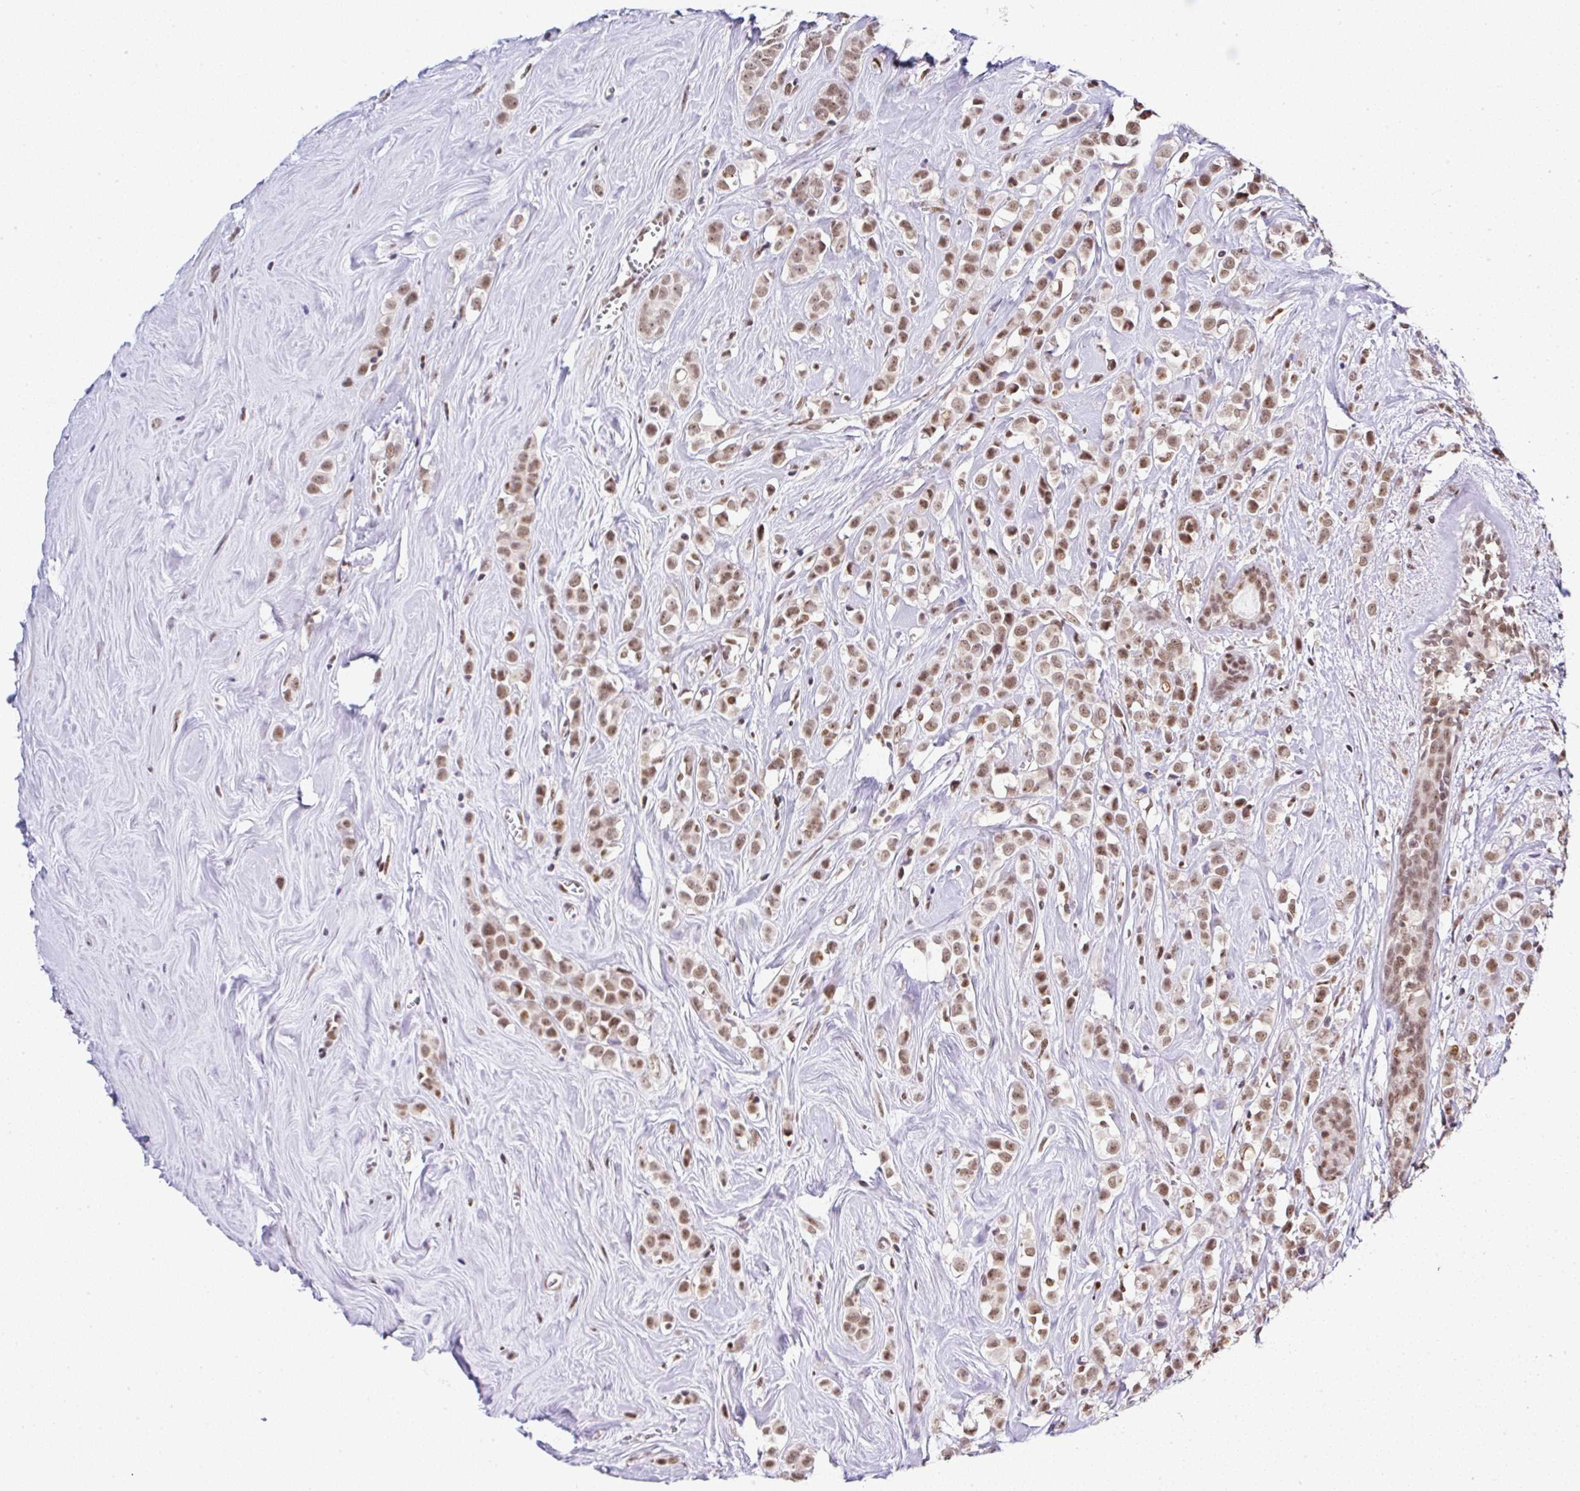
{"staining": {"intensity": "moderate", "quantity": ">75%", "location": "nuclear"}, "tissue": "breast cancer", "cell_type": "Tumor cells", "image_type": "cancer", "snomed": [{"axis": "morphology", "description": "Duct carcinoma"}, {"axis": "topography", "description": "Breast"}], "caption": "Breast invasive ductal carcinoma was stained to show a protein in brown. There is medium levels of moderate nuclear expression in about >75% of tumor cells.", "gene": "PTPN2", "patient": {"sex": "female", "age": 80}}